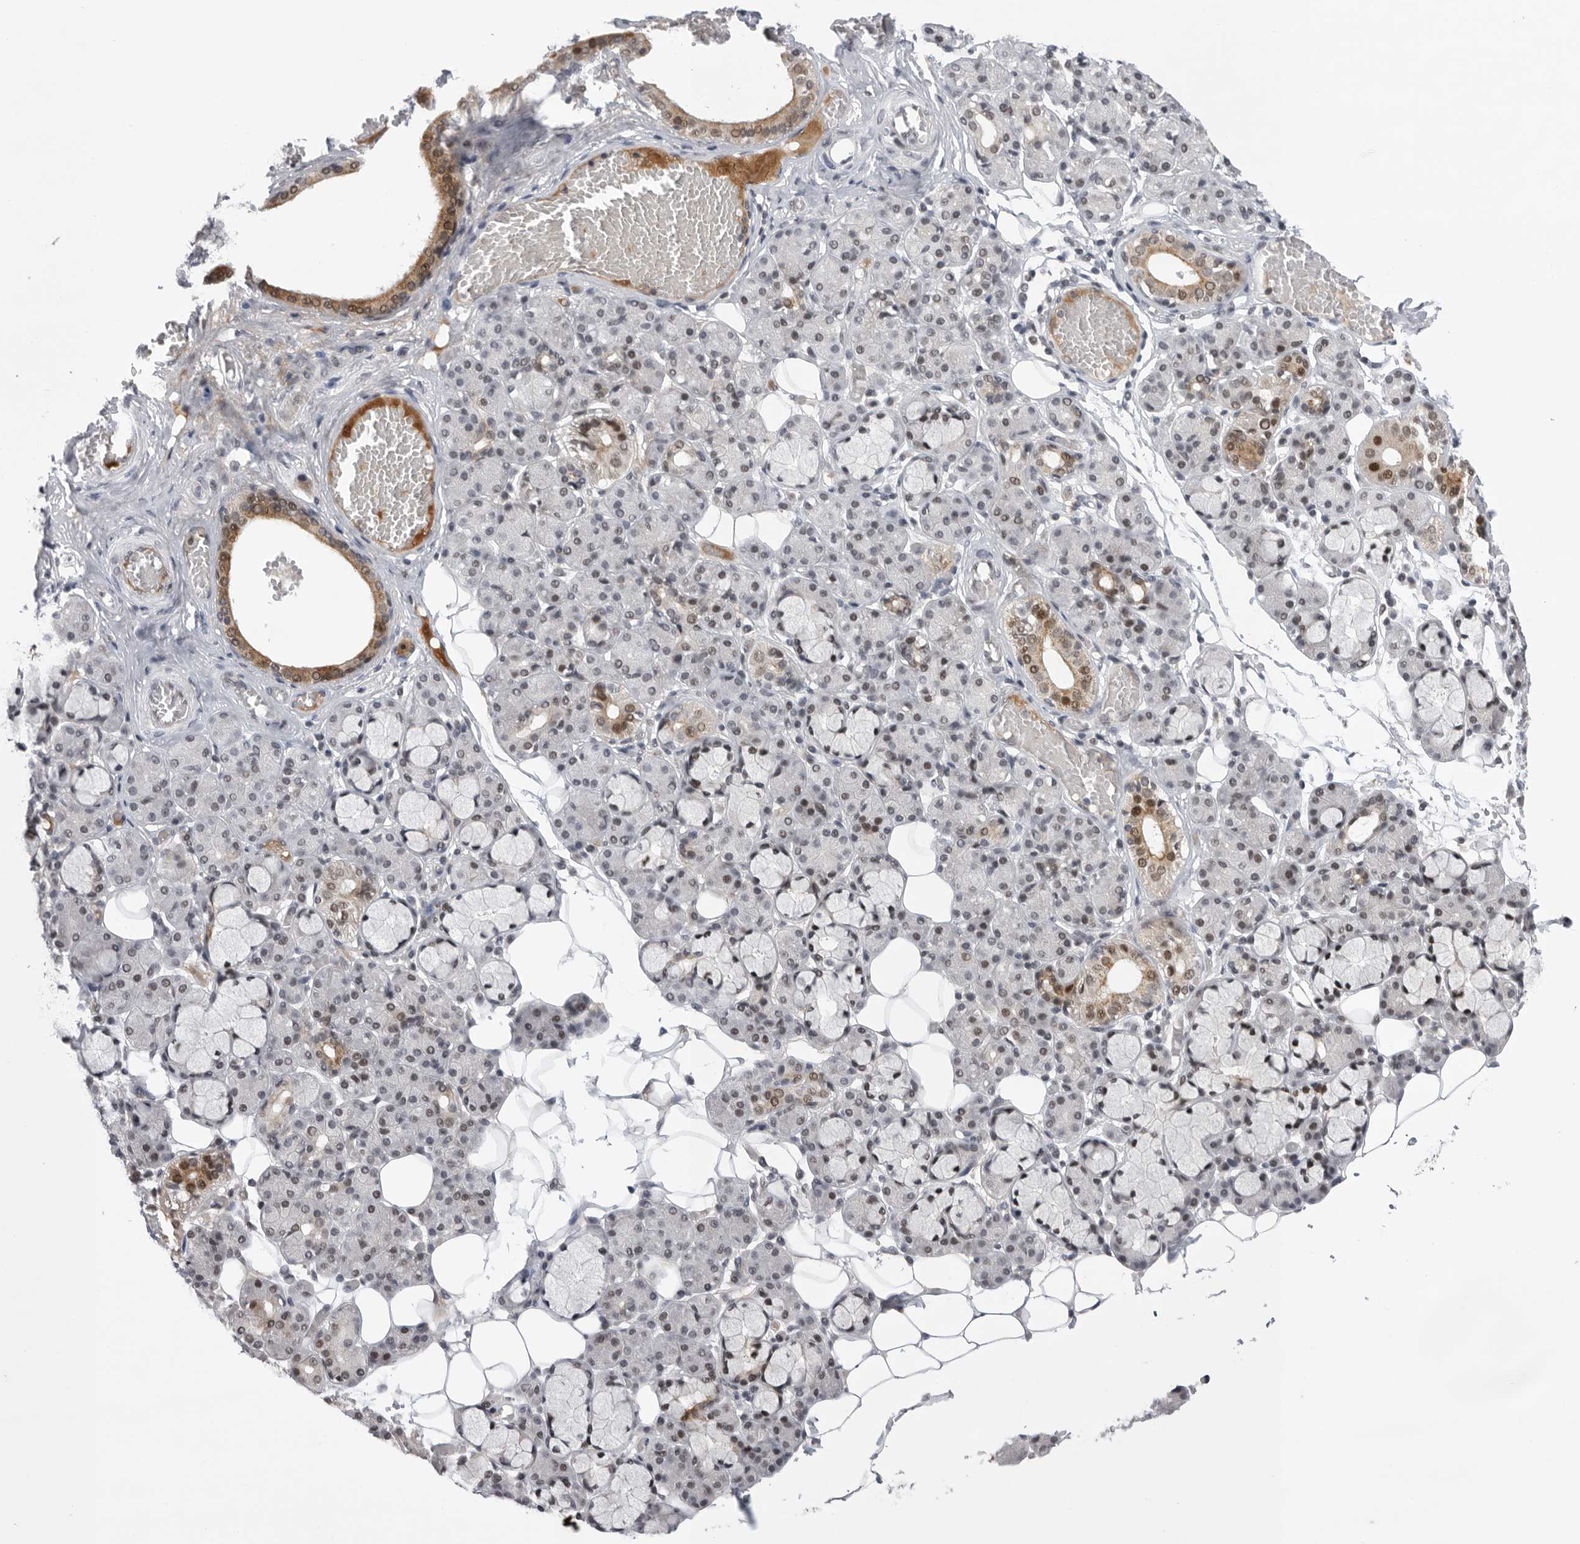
{"staining": {"intensity": "moderate", "quantity": "25%-75%", "location": "cytoplasmic/membranous,nuclear"}, "tissue": "salivary gland", "cell_type": "Glandular cells", "image_type": "normal", "snomed": [{"axis": "morphology", "description": "Normal tissue, NOS"}, {"axis": "topography", "description": "Salivary gland"}], "caption": "DAB (3,3'-diaminobenzidine) immunohistochemical staining of benign salivary gland exhibits moderate cytoplasmic/membranous,nuclear protein staining in about 25%-75% of glandular cells. Using DAB (brown) and hematoxylin (blue) stains, captured at high magnification using brightfield microscopy.", "gene": "POU5F1", "patient": {"sex": "male", "age": 63}}